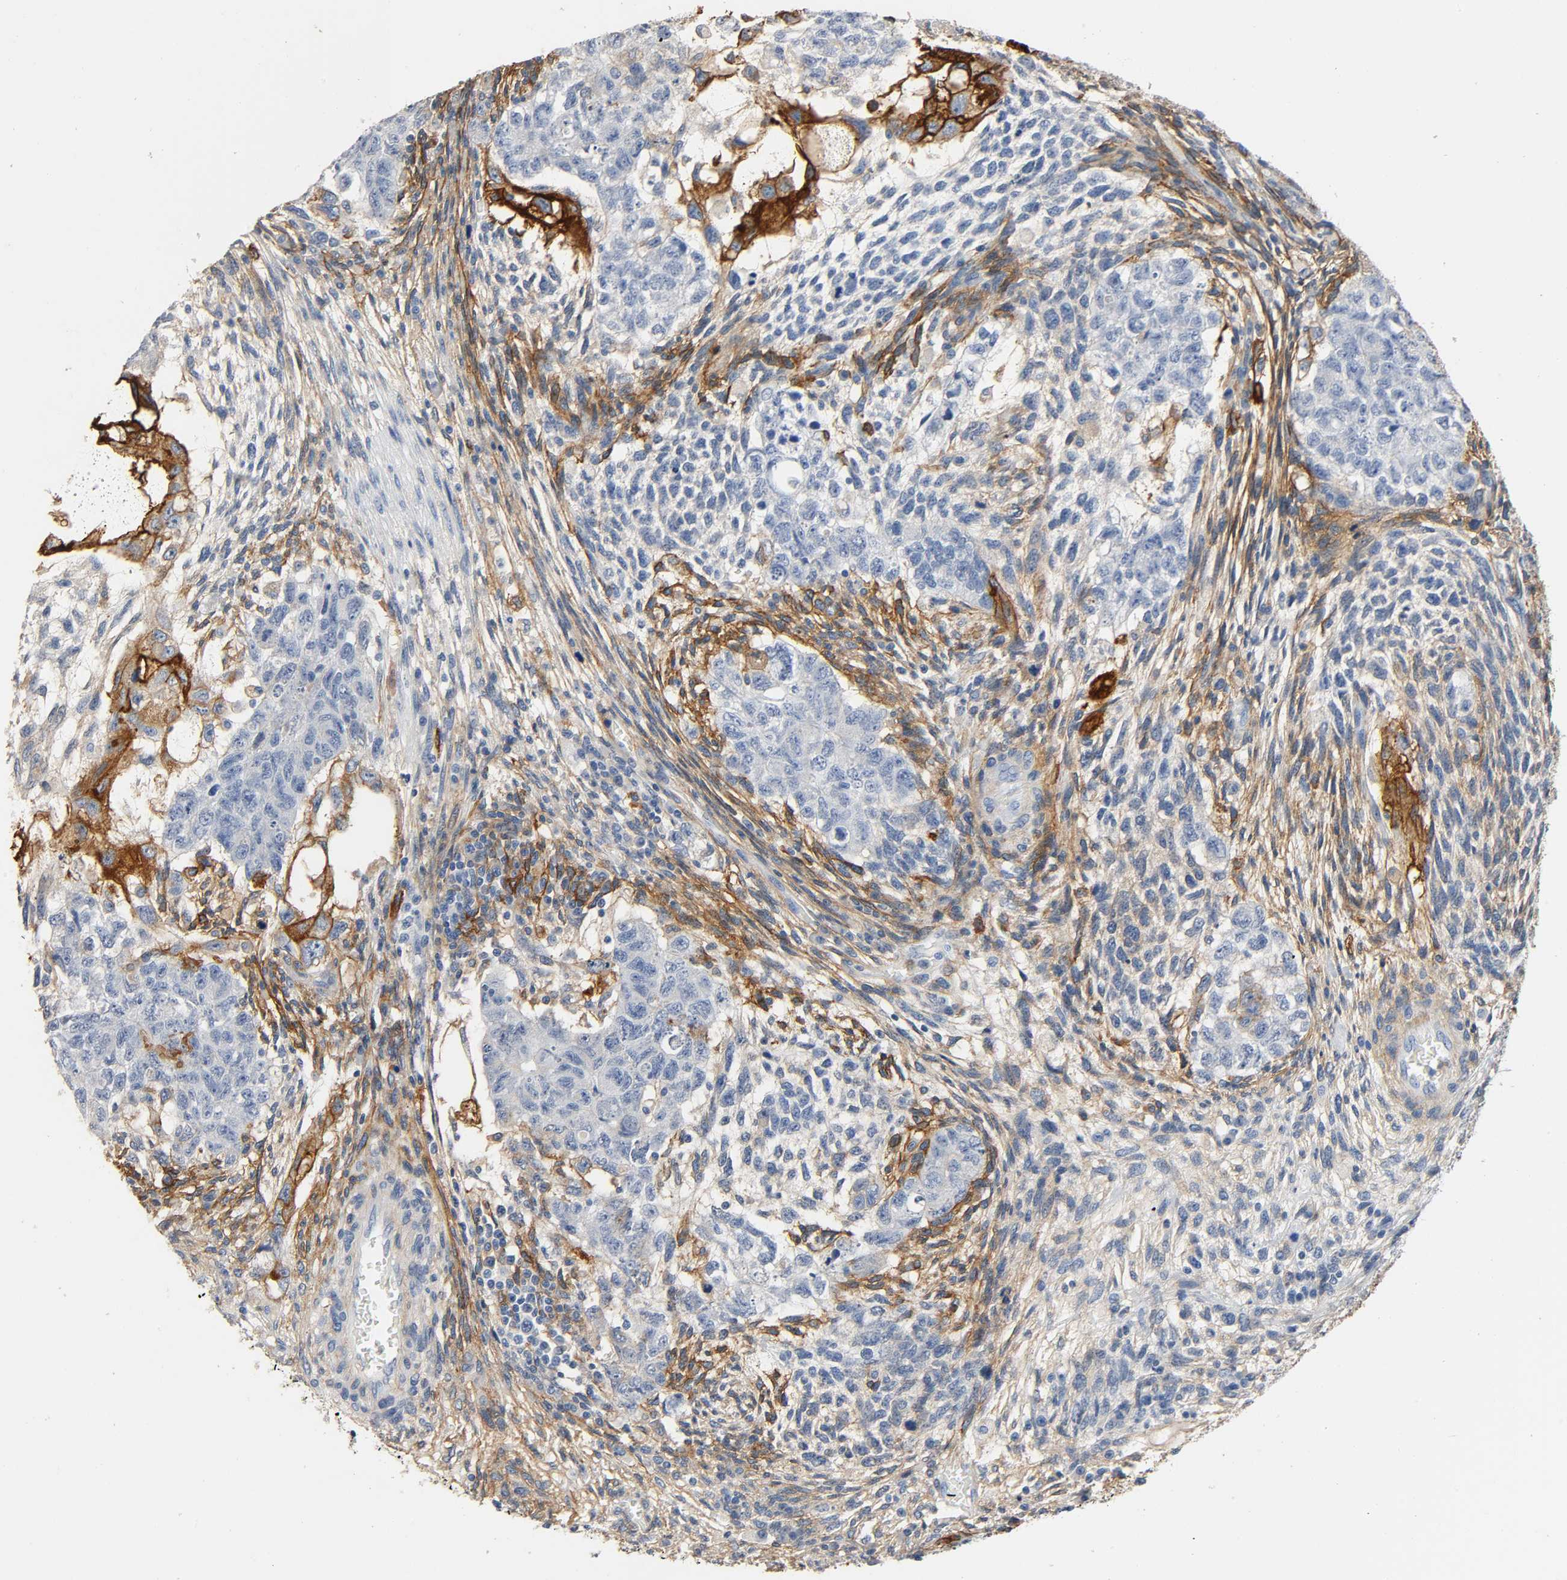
{"staining": {"intensity": "negative", "quantity": "none", "location": "none"}, "tissue": "testis cancer", "cell_type": "Tumor cells", "image_type": "cancer", "snomed": [{"axis": "morphology", "description": "Normal tissue, NOS"}, {"axis": "morphology", "description": "Carcinoma, Embryonal, NOS"}, {"axis": "topography", "description": "Testis"}], "caption": "DAB (3,3'-diaminobenzidine) immunohistochemical staining of testis cancer (embryonal carcinoma) exhibits no significant expression in tumor cells.", "gene": "ANPEP", "patient": {"sex": "male", "age": 36}}